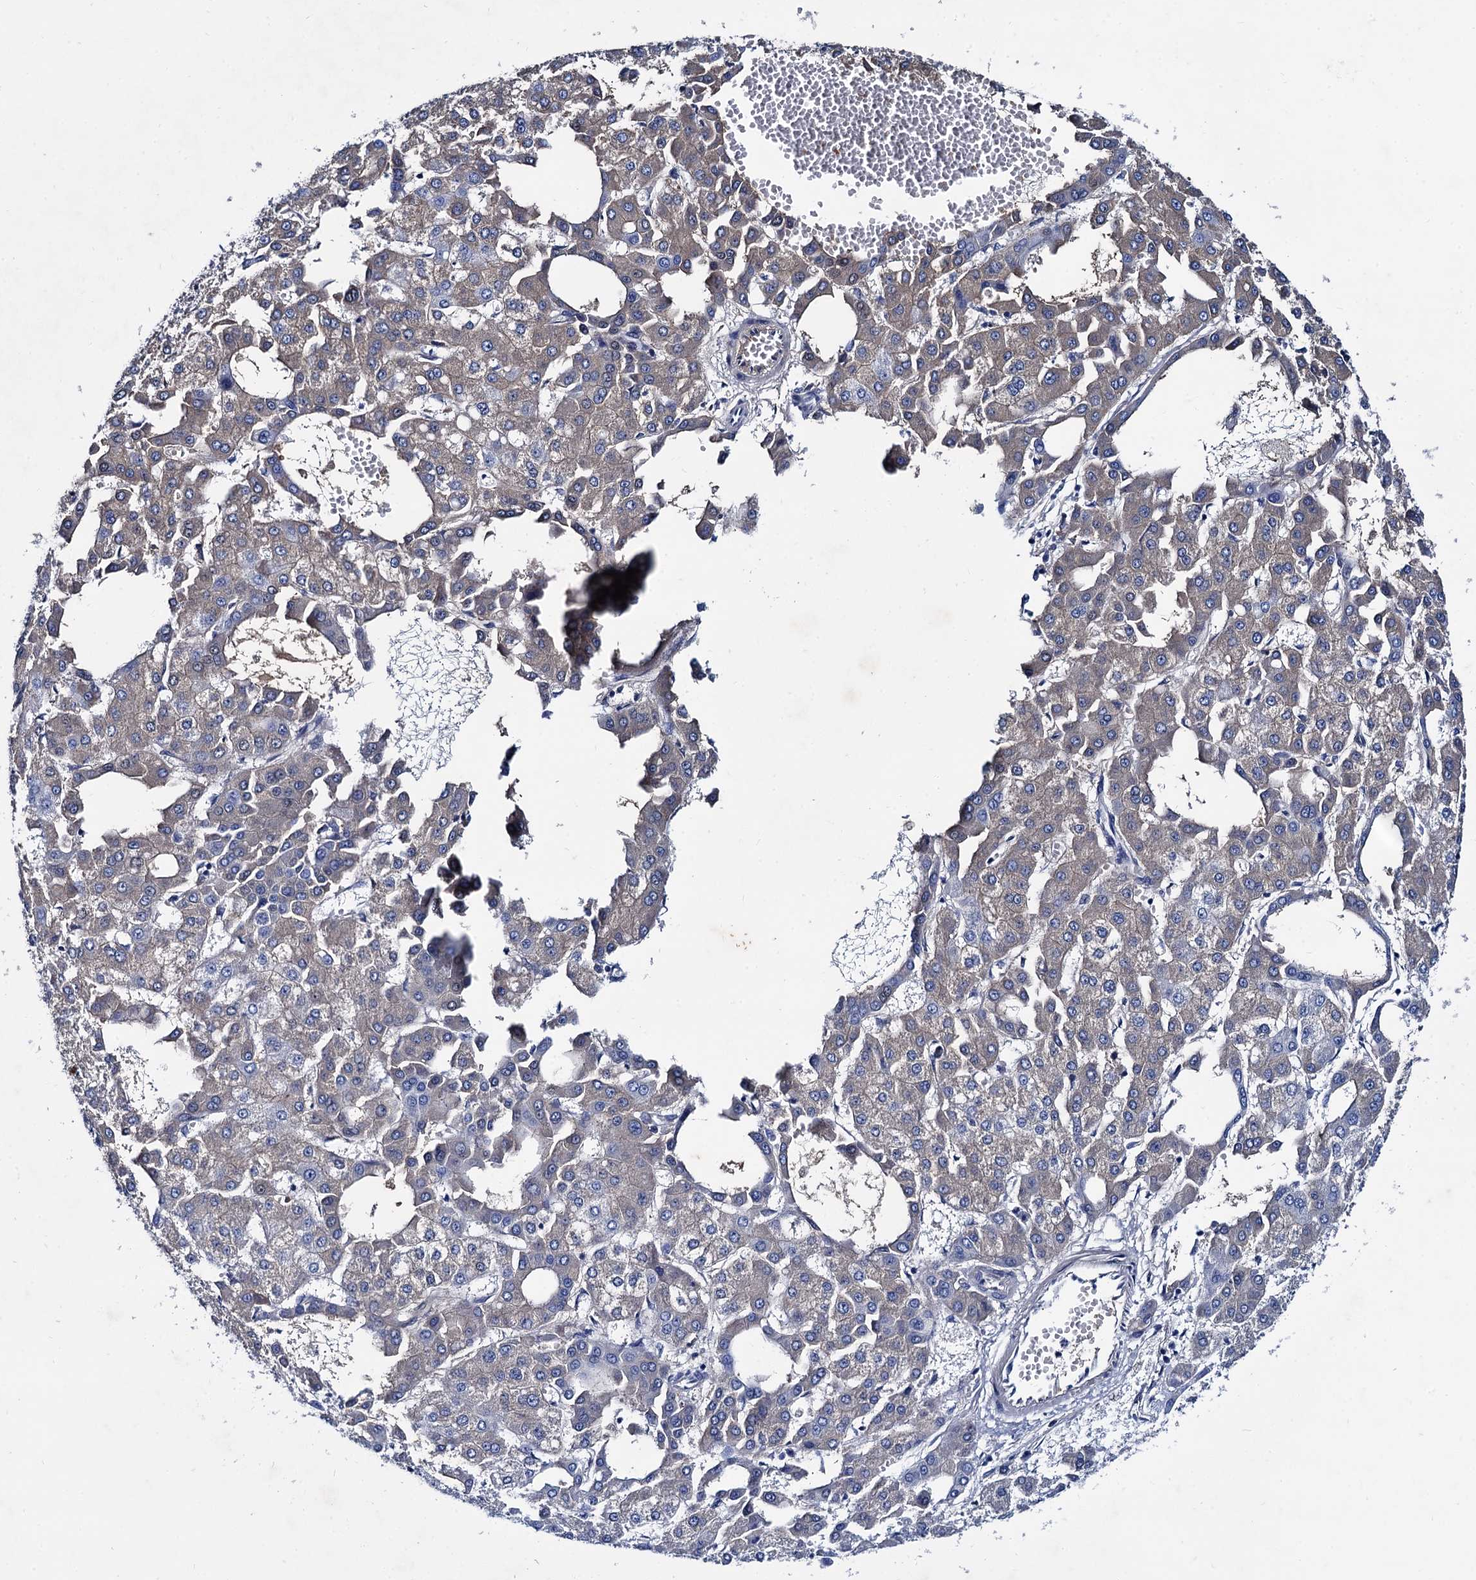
{"staining": {"intensity": "negative", "quantity": "none", "location": "none"}, "tissue": "liver cancer", "cell_type": "Tumor cells", "image_type": "cancer", "snomed": [{"axis": "morphology", "description": "Carcinoma, Hepatocellular, NOS"}, {"axis": "topography", "description": "Liver"}], "caption": "Immunohistochemistry (IHC) photomicrograph of neoplastic tissue: human liver cancer stained with DAB (3,3'-diaminobenzidine) shows no significant protein staining in tumor cells.", "gene": "TMEM72", "patient": {"sex": "male", "age": 47}}